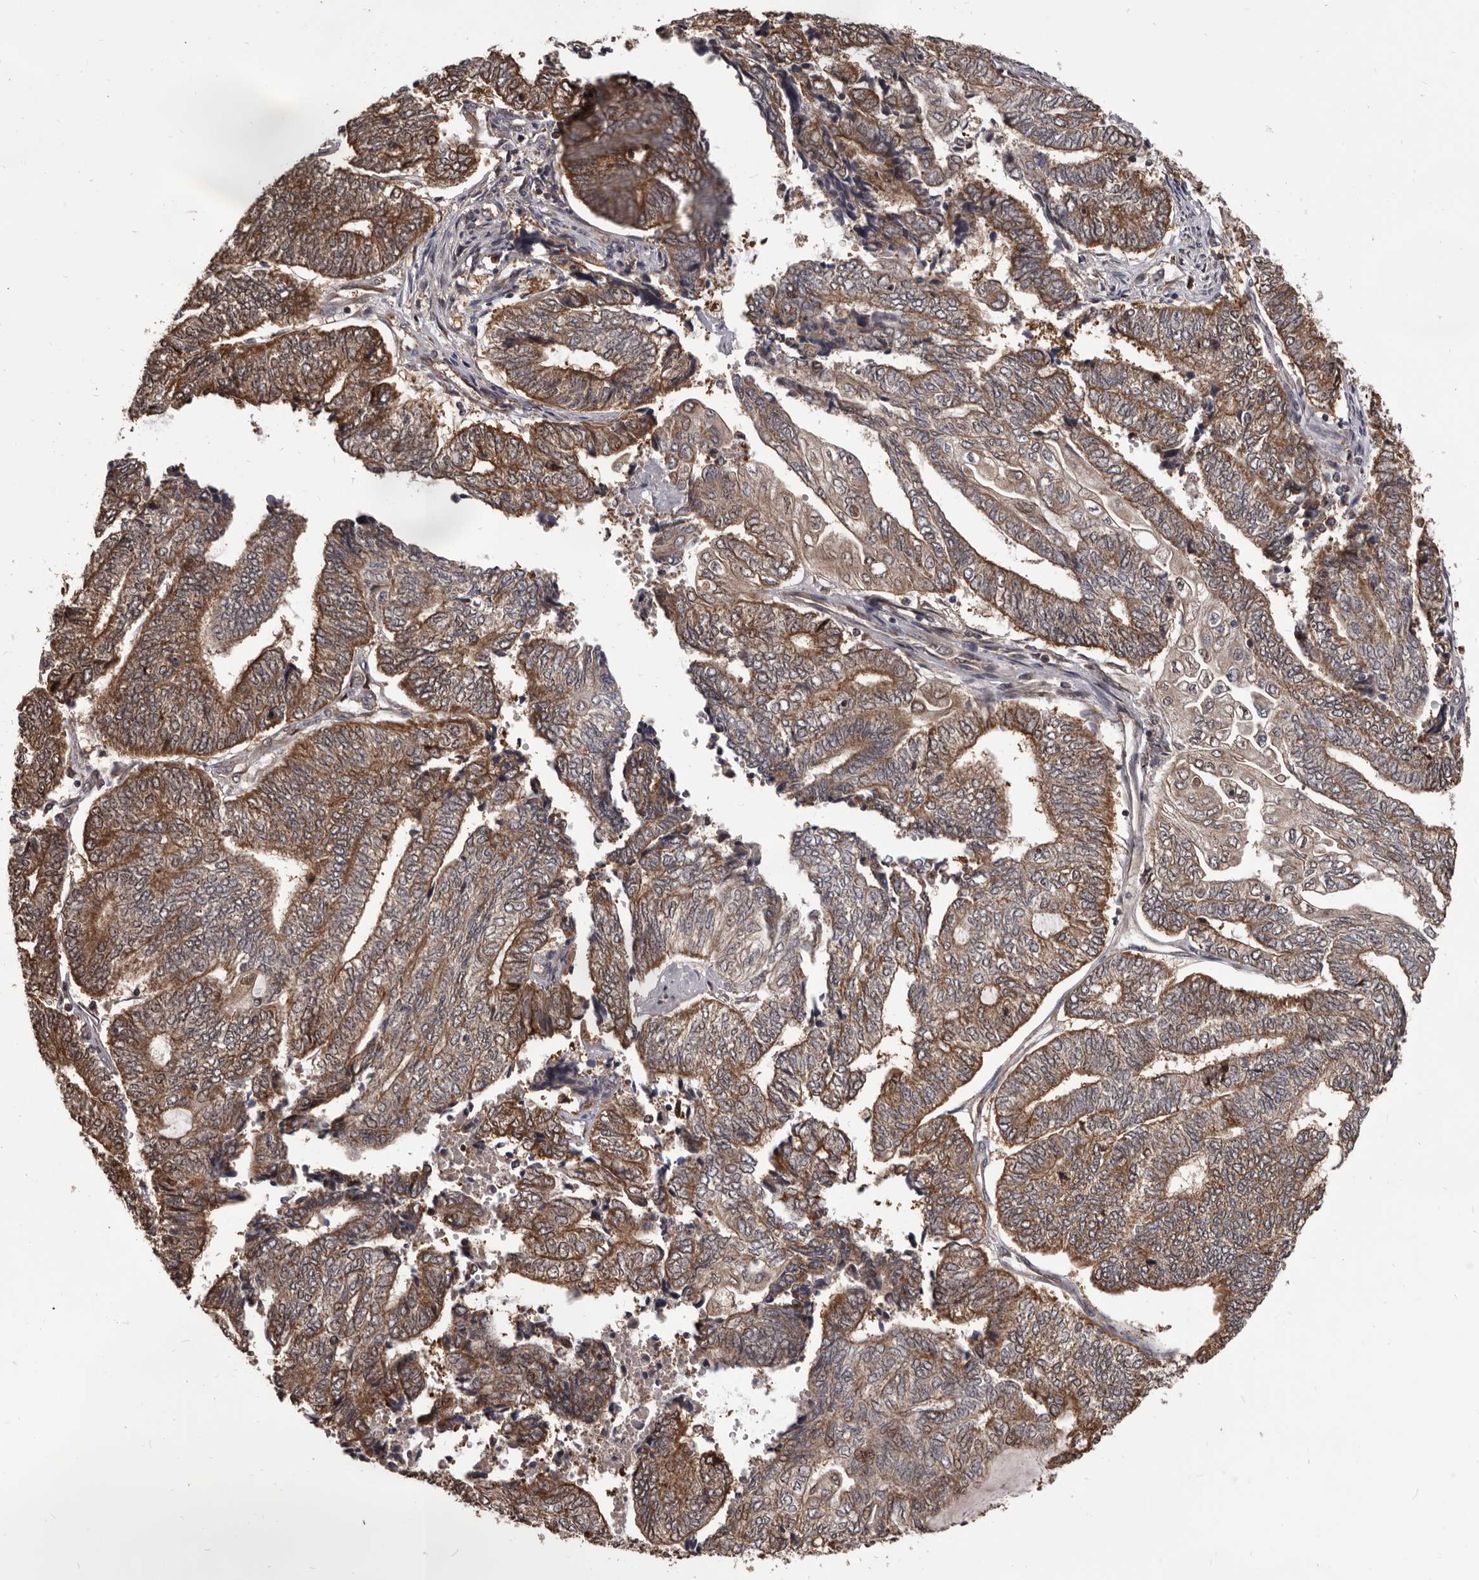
{"staining": {"intensity": "moderate", "quantity": ">75%", "location": "cytoplasmic/membranous"}, "tissue": "endometrial cancer", "cell_type": "Tumor cells", "image_type": "cancer", "snomed": [{"axis": "morphology", "description": "Adenocarcinoma, NOS"}, {"axis": "topography", "description": "Uterus"}, {"axis": "topography", "description": "Endometrium"}], "caption": "An IHC histopathology image of tumor tissue is shown. Protein staining in brown highlights moderate cytoplasmic/membranous positivity in endometrial cancer within tumor cells.", "gene": "MAP3K14", "patient": {"sex": "female", "age": 70}}